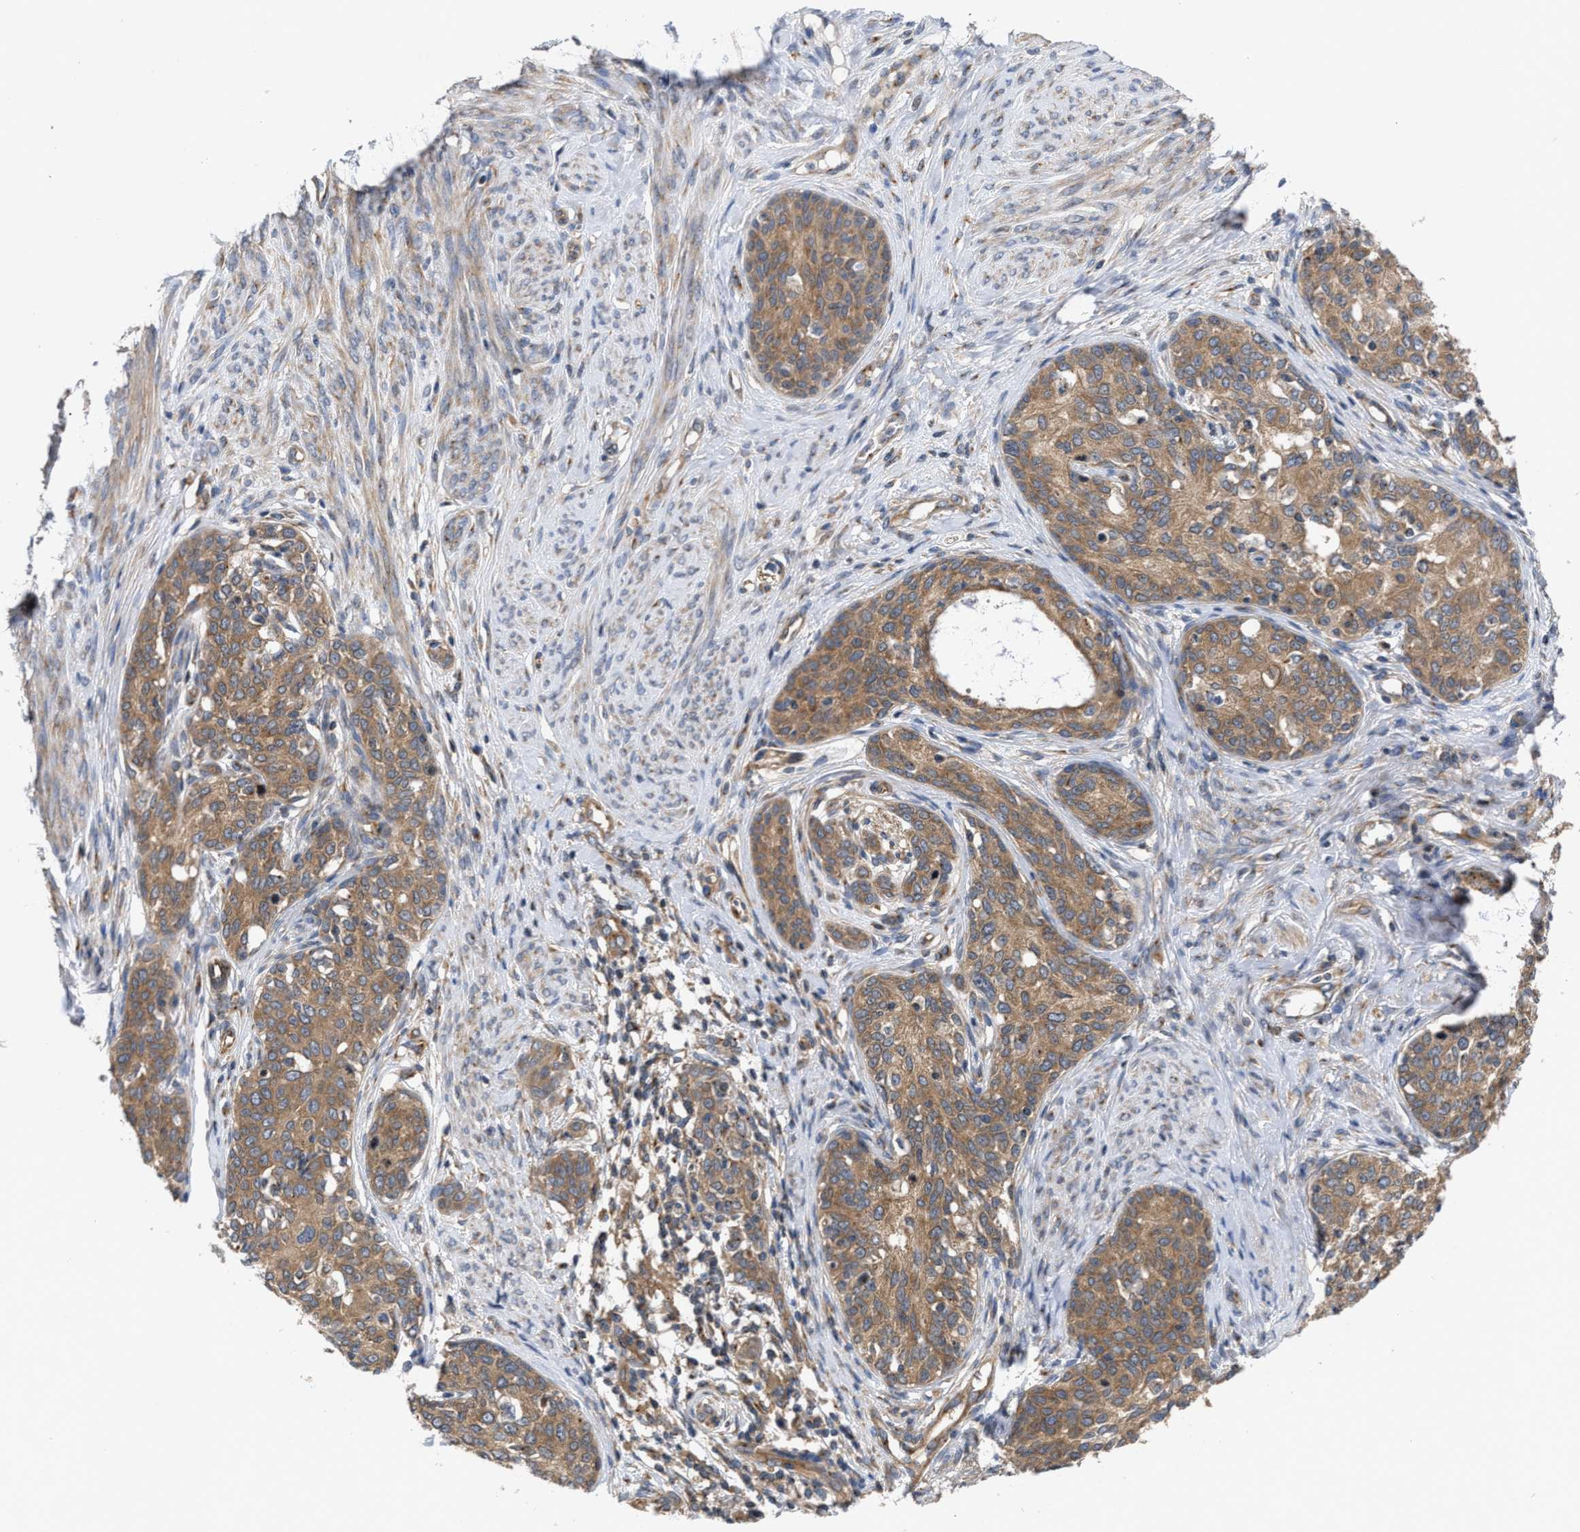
{"staining": {"intensity": "moderate", "quantity": ">75%", "location": "cytoplasmic/membranous"}, "tissue": "cervical cancer", "cell_type": "Tumor cells", "image_type": "cancer", "snomed": [{"axis": "morphology", "description": "Squamous cell carcinoma, NOS"}, {"axis": "morphology", "description": "Adenocarcinoma, NOS"}, {"axis": "topography", "description": "Cervix"}], "caption": "Protein expression analysis of cervical cancer (squamous cell carcinoma) reveals moderate cytoplasmic/membranous staining in approximately >75% of tumor cells.", "gene": "LAPTM4B", "patient": {"sex": "female", "age": 52}}